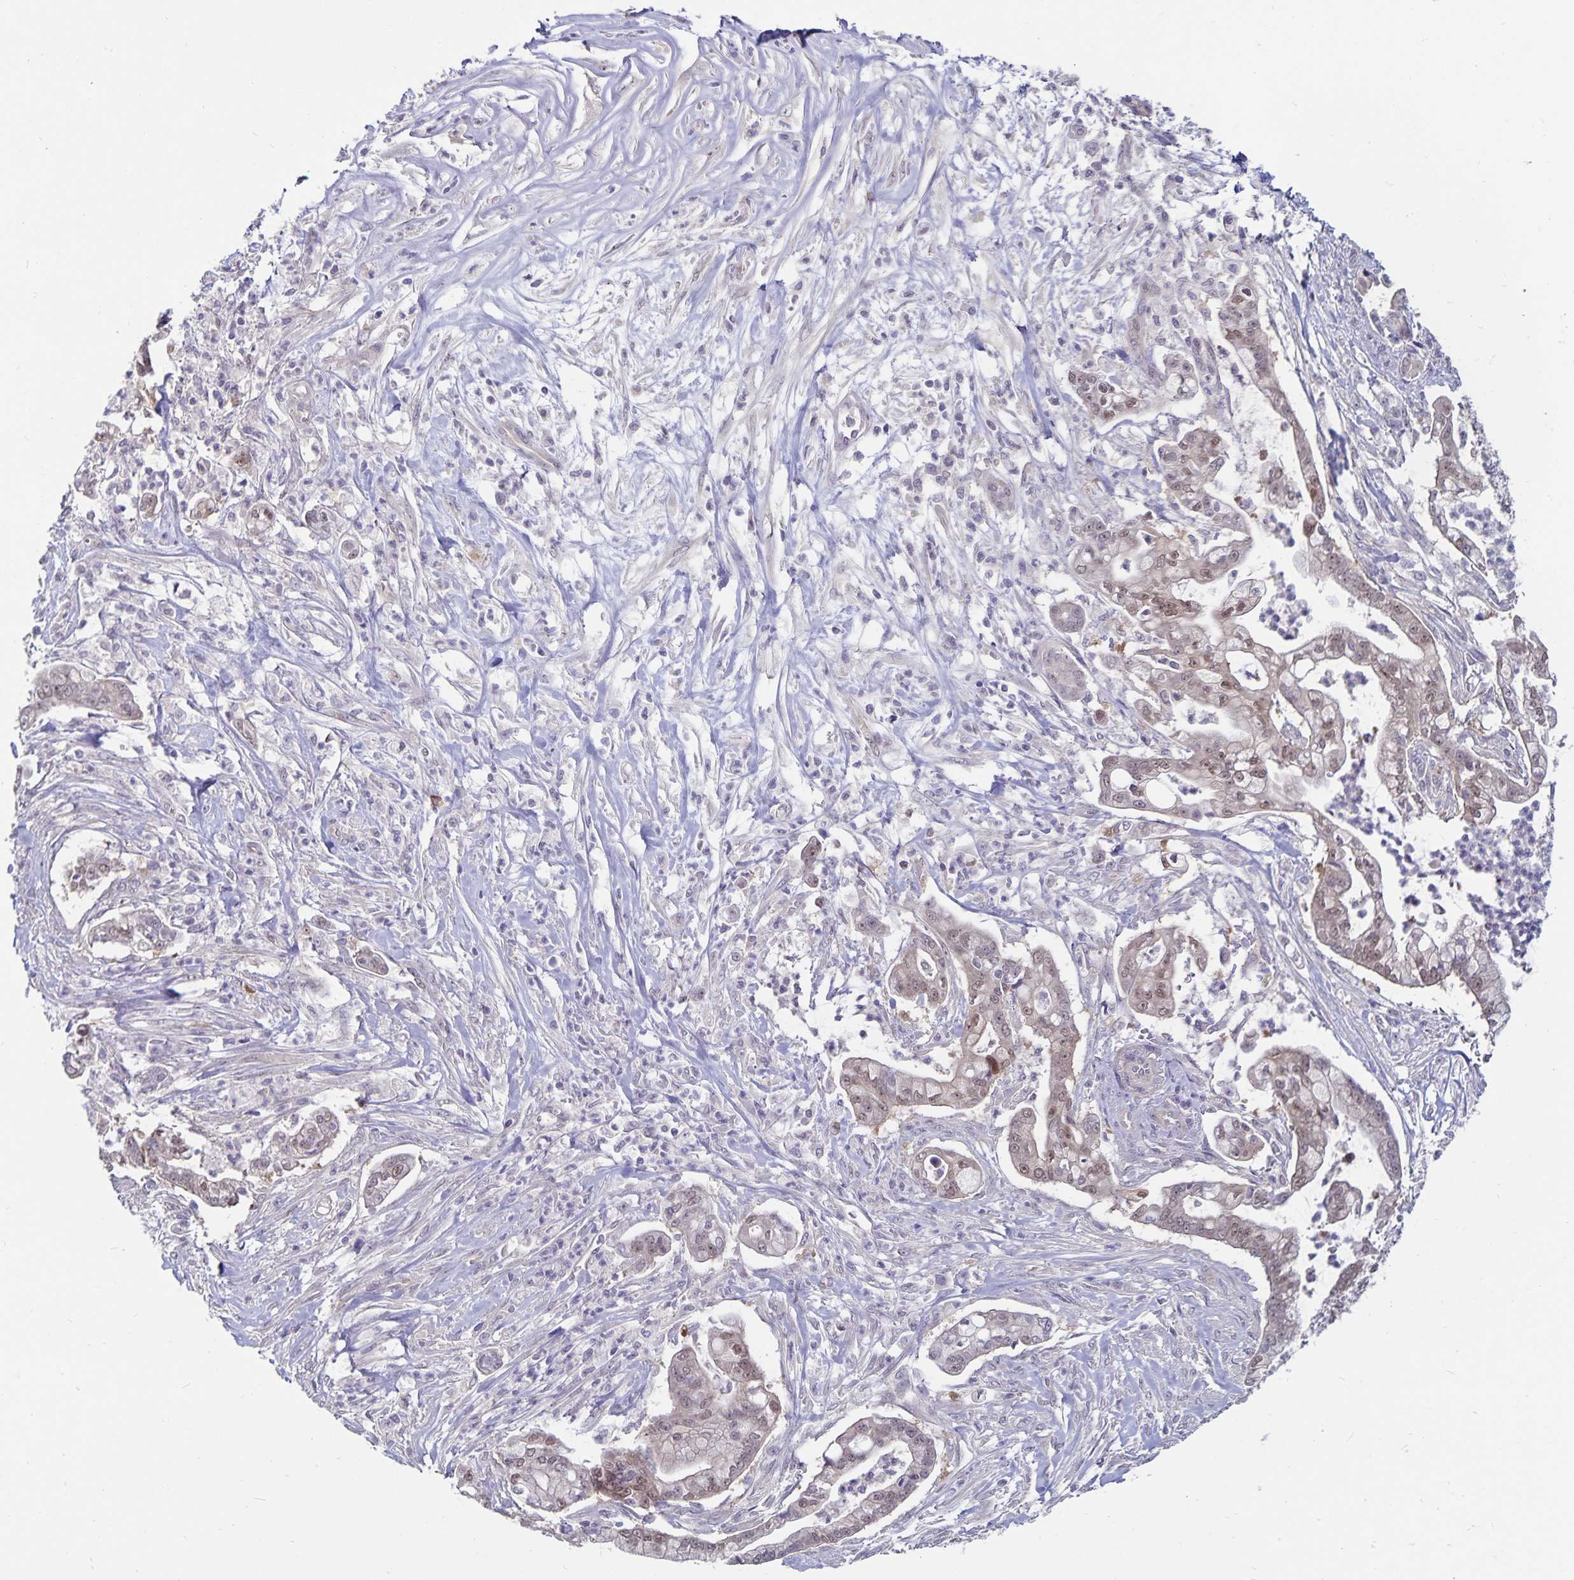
{"staining": {"intensity": "weak", "quantity": "<25%", "location": "cytoplasmic/membranous,nuclear"}, "tissue": "pancreatic cancer", "cell_type": "Tumor cells", "image_type": "cancer", "snomed": [{"axis": "morphology", "description": "Adenocarcinoma, NOS"}, {"axis": "topography", "description": "Pancreas"}], "caption": "Immunohistochemistry (IHC) of pancreatic cancer demonstrates no staining in tumor cells.", "gene": "CDKN2B", "patient": {"sex": "female", "age": 69}}